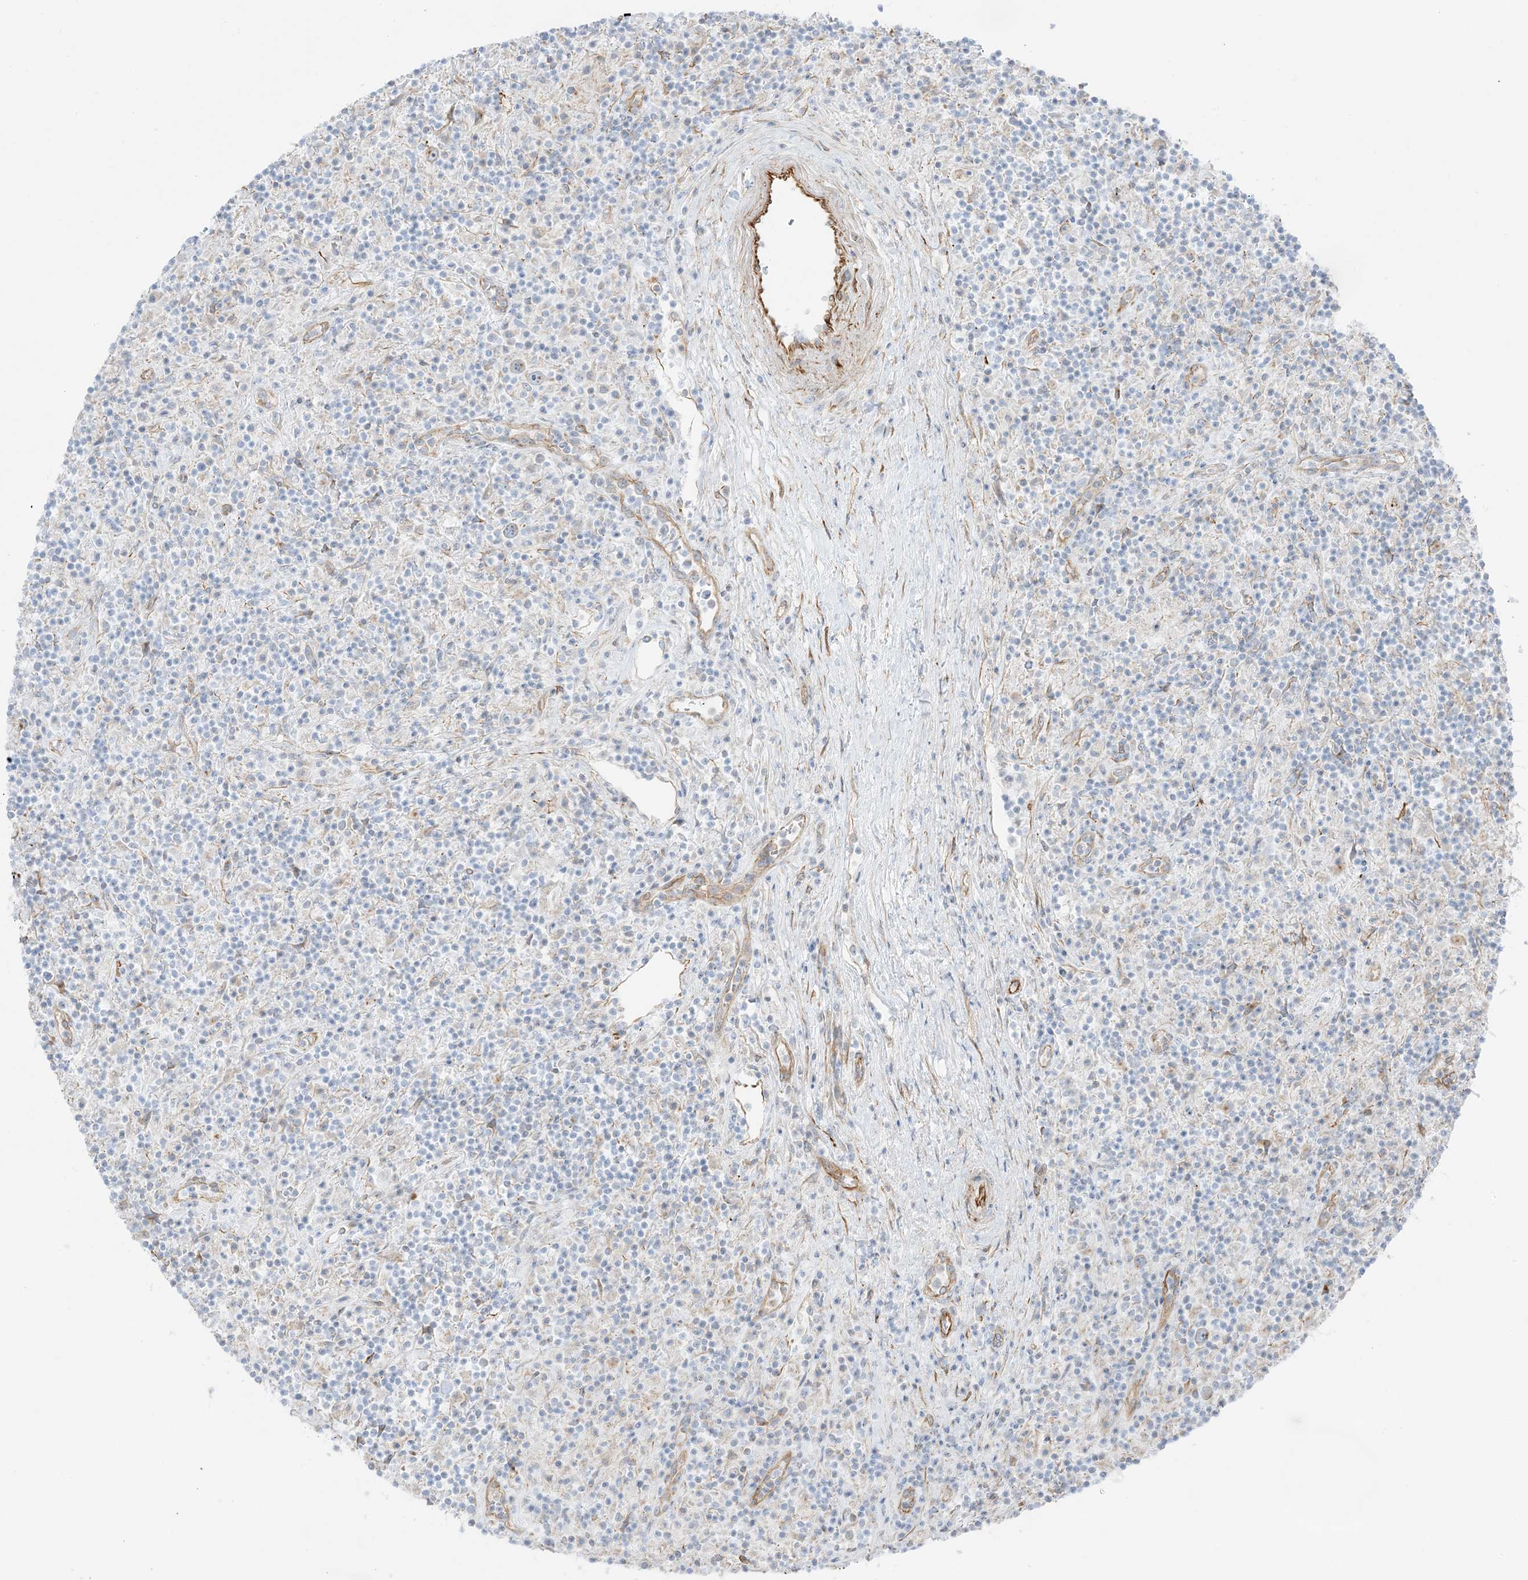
{"staining": {"intensity": "negative", "quantity": "none", "location": "none"}, "tissue": "lymphoma", "cell_type": "Tumor cells", "image_type": "cancer", "snomed": [{"axis": "morphology", "description": "Hodgkin's disease, NOS"}, {"axis": "topography", "description": "Lymph node"}], "caption": "Lymphoma was stained to show a protein in brown. There is no significant positivity in tumor cells. The staining was performed using DAB (3,3'-diaminobenzidine) to visualize the protein expression in brown, while the nuclei were stained in blue with hematoxylin (Magnification: 20x).", "gene": "PID1", "patient": {"sex": "male", "age": 70}}